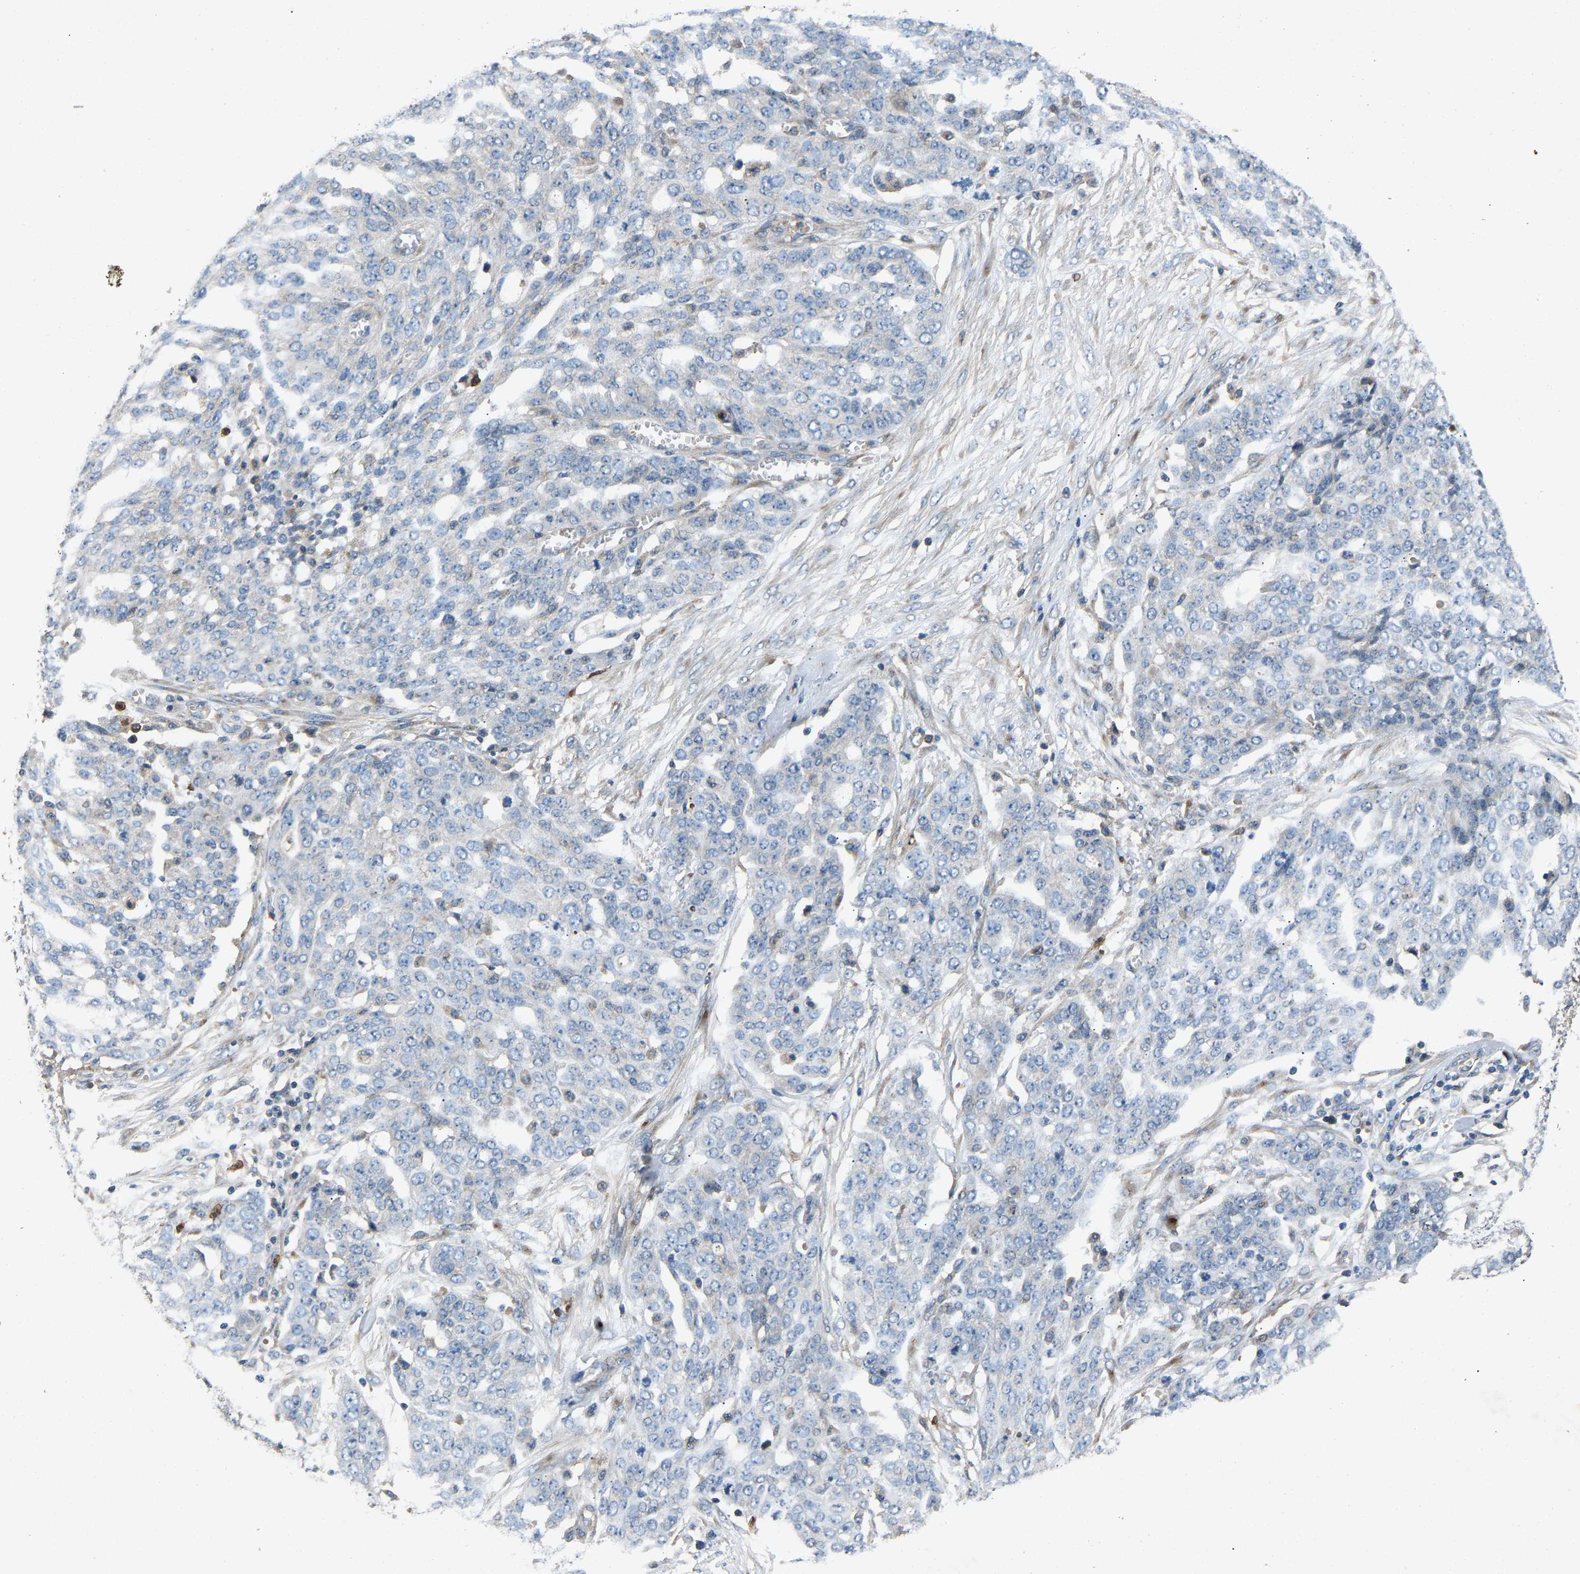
{"staining": {"intensity": "negative", "quantity": "none", "location": "none"}, "tissue": "ovarian cancer", "cell_type": "Tumor cells", "image_type": "cancer", "snomed": [{"axis": "morphology", "description": "Cystadenocarcinoma, serous, NOS"}, {"axis": "topography", "description": "Soft tissue"}, {"axis": "topography", "description": "Ovary"}], "caption": "Immunohistochemistry (IHC) micrograph of neoplastic tissue: ovarian cancer (serous cystadenocarcinoma) stained with DAB (3,3'-diaminobenzidine) displays no significant protein positivity in tumor cells.", "gene": "PPID", "patient": {"sex": "female", "age": 57}}